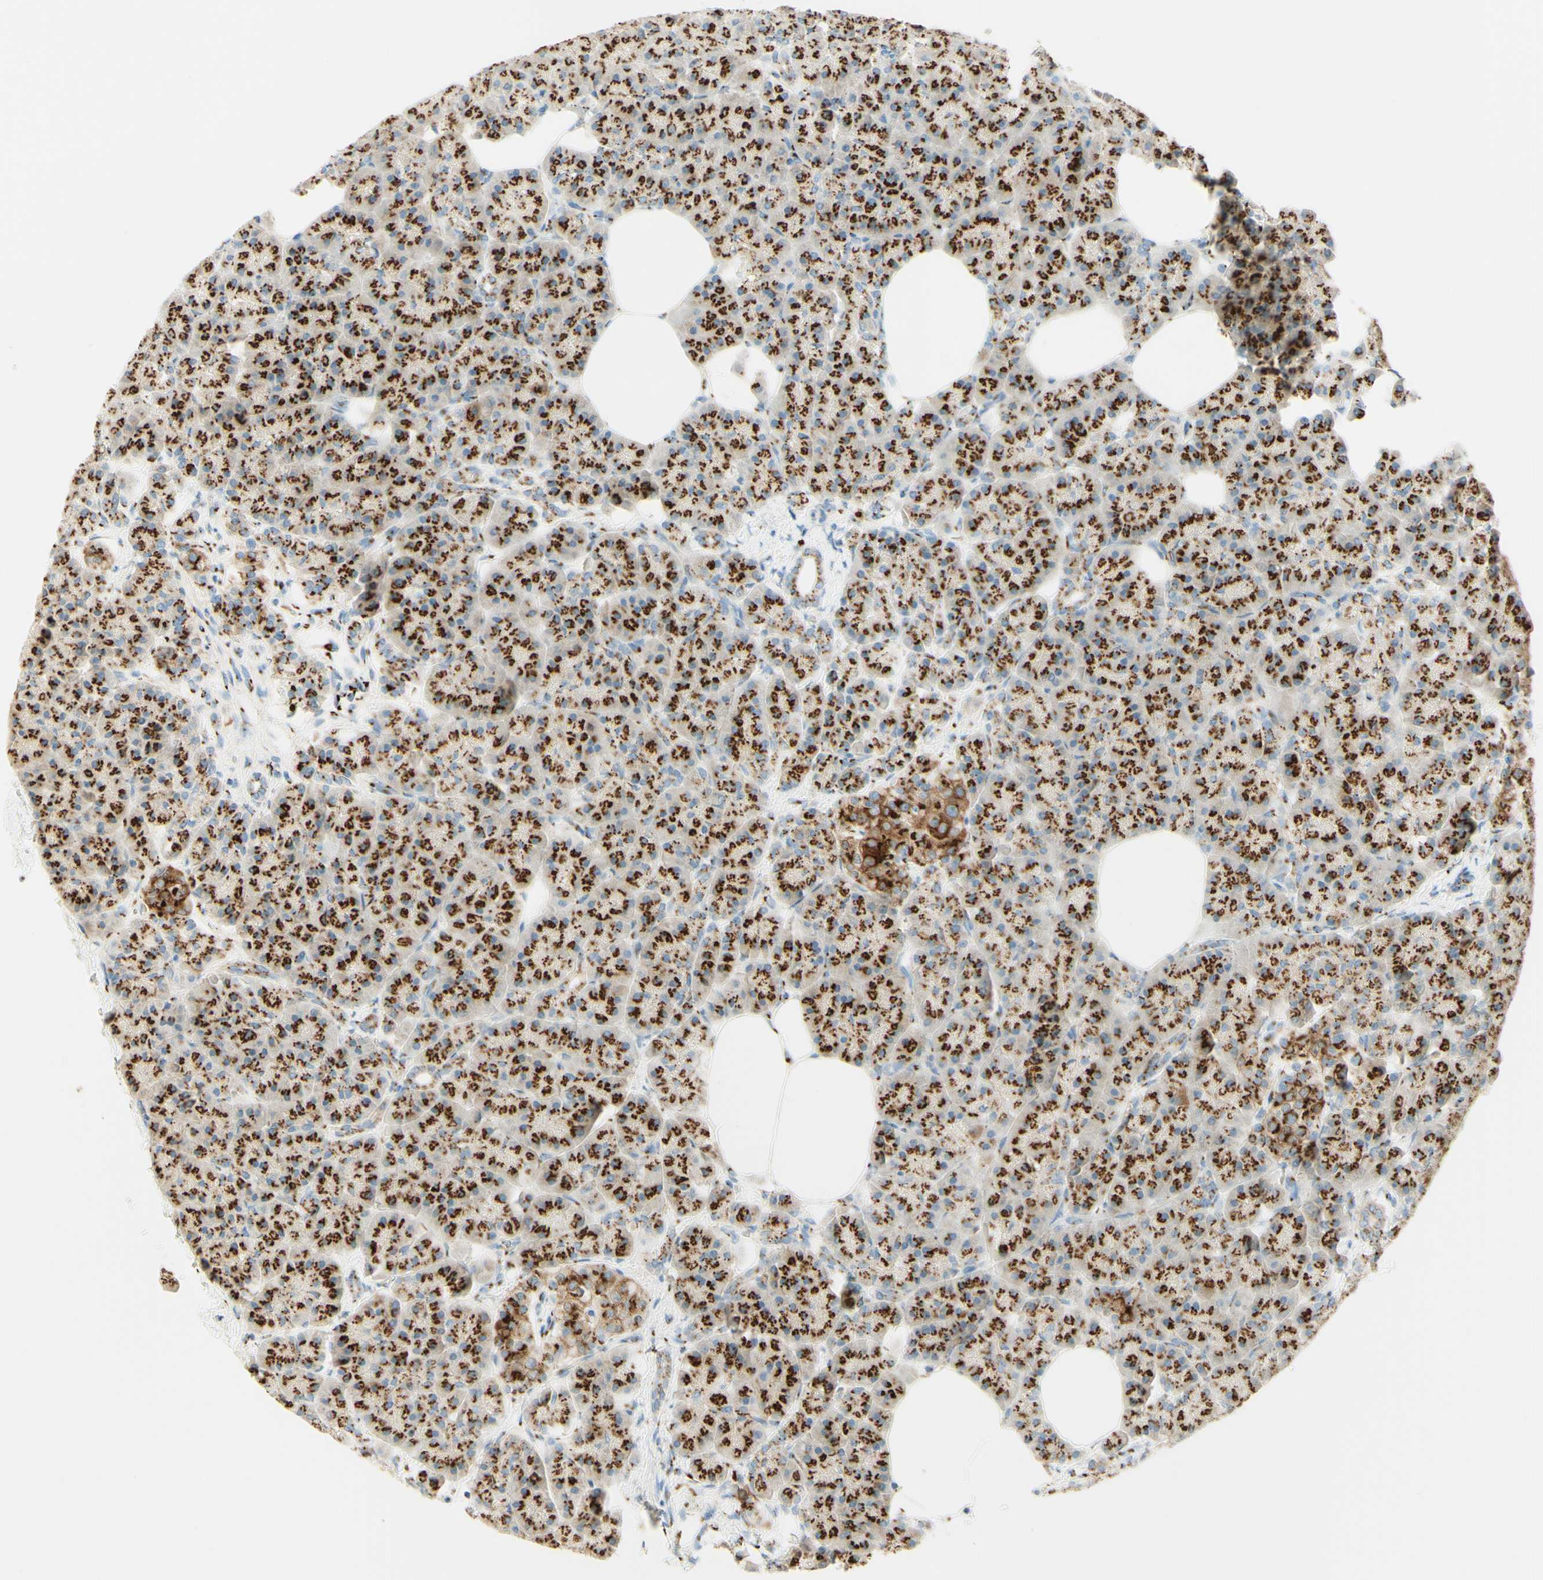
{"staining": {"intensity": "strong", "quantity": ">75%", "location": "cytoplasmic/membranous"}, "tissue": "pancreas", "cell_type": "Exocrine glandular cells", "image_type": "normal", "snomed": [{"axis": "morphology", "description": "Normal tissue, NOS"}, {"axis": "topography", "description": "Pancreas"}], "caption": "IHC image of benign human pancreas stained for a protein (brown), which shows high levels of strong cytoplasmic/membranous staining in approximately >75% of exocrine glandular cells.", "gene": "GOLGB1", "patient": {"sex": "female", "age": 70}}